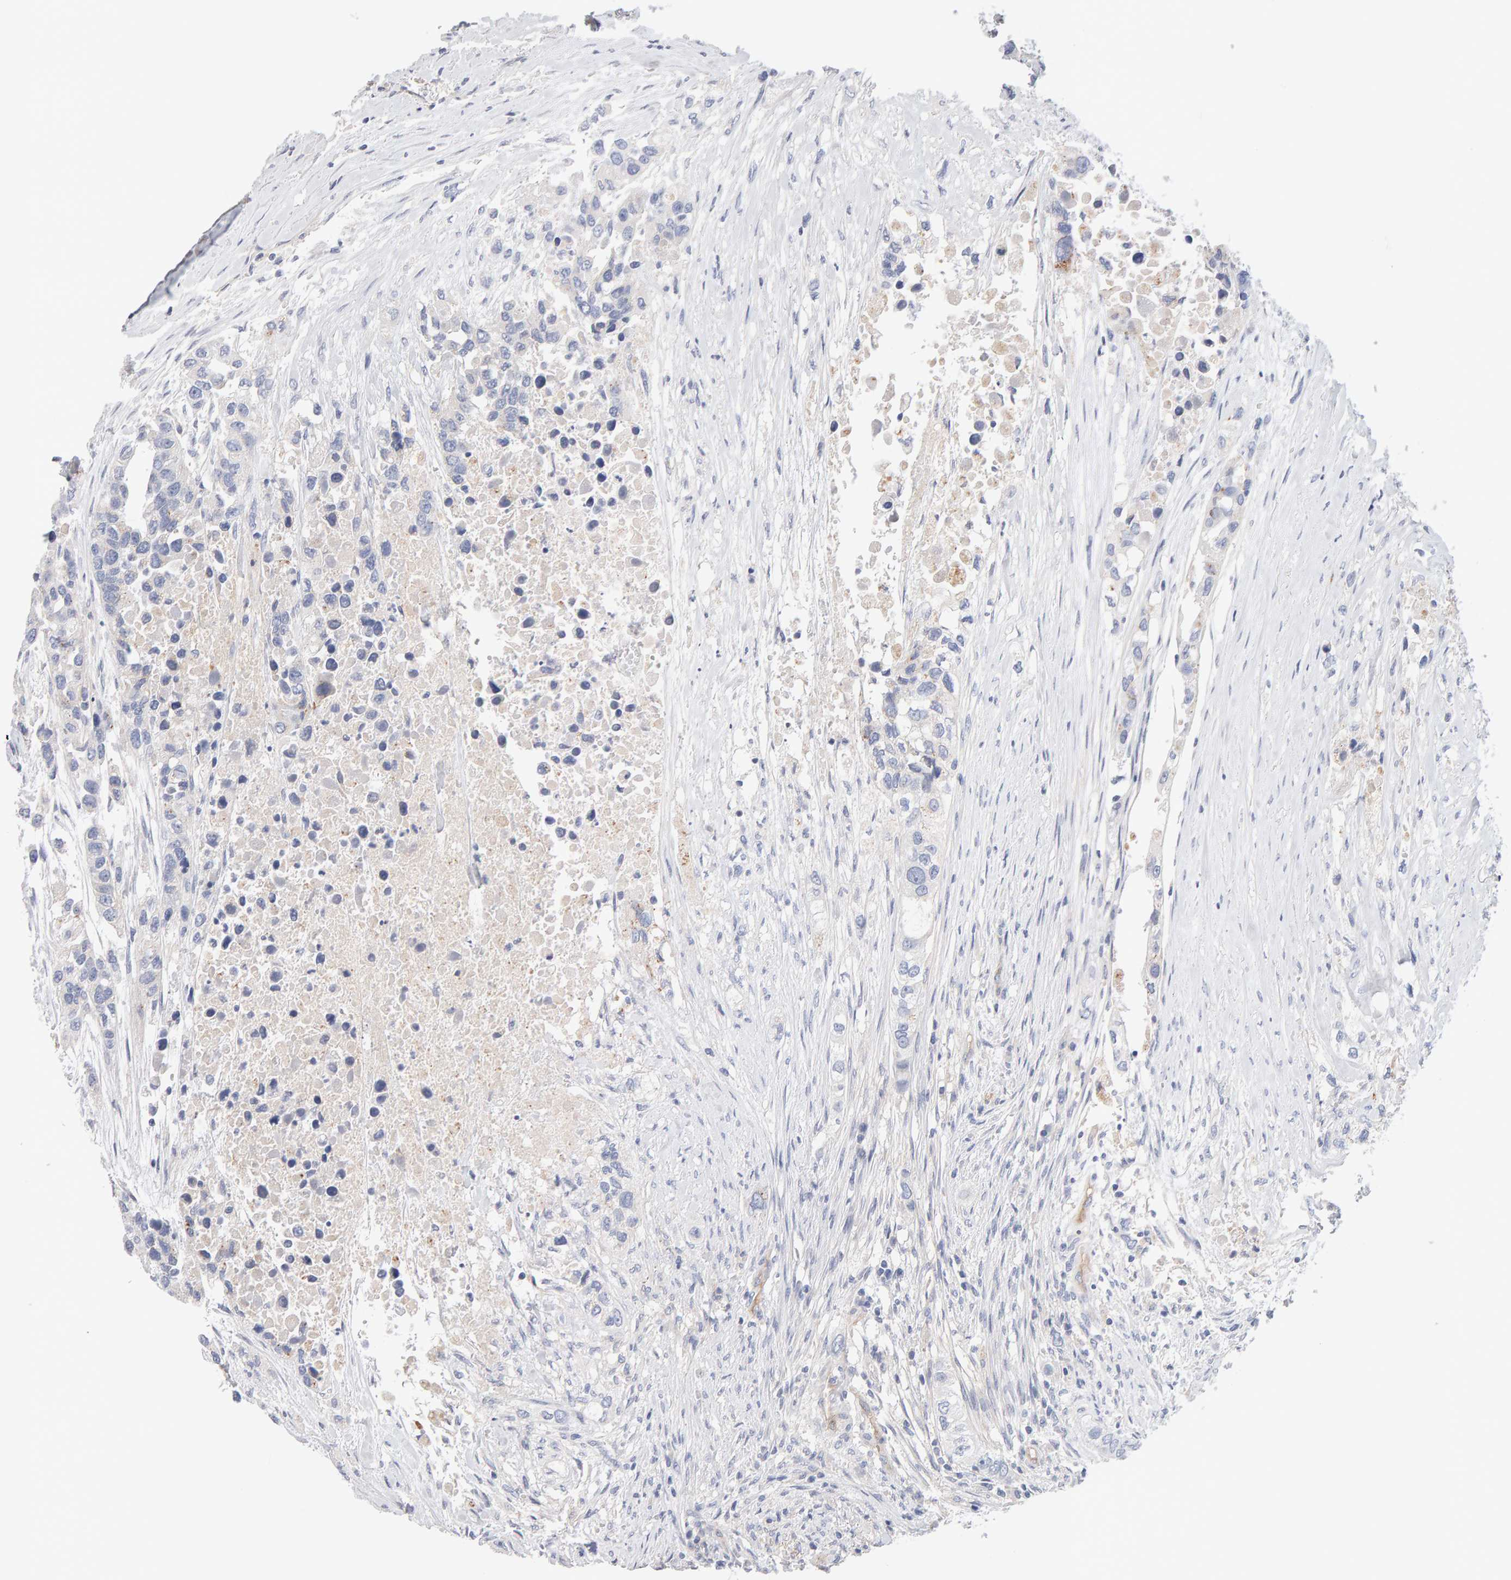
{"staining": {"intensity": "negative", "quantity": "none", "location": "none"}, "tissue": "urothelial cancer", "cell_type": "Tumor cells", "image_type": "cancer", "snomed": [{"axis": "morphology", "description": "Urothelial carcinoma, High grade"}, {"axis": "topography", "description": "Urinary bladder"}], "caption": "Immunohistochemistry (IHC) photomicrograph of urothelial carcinoma (high-grade) stained for a protein (brown), which demonstrates no positivity in tumor cells.", "gene": "METRNL", "patient": {"sex": "female", "age": 80}}